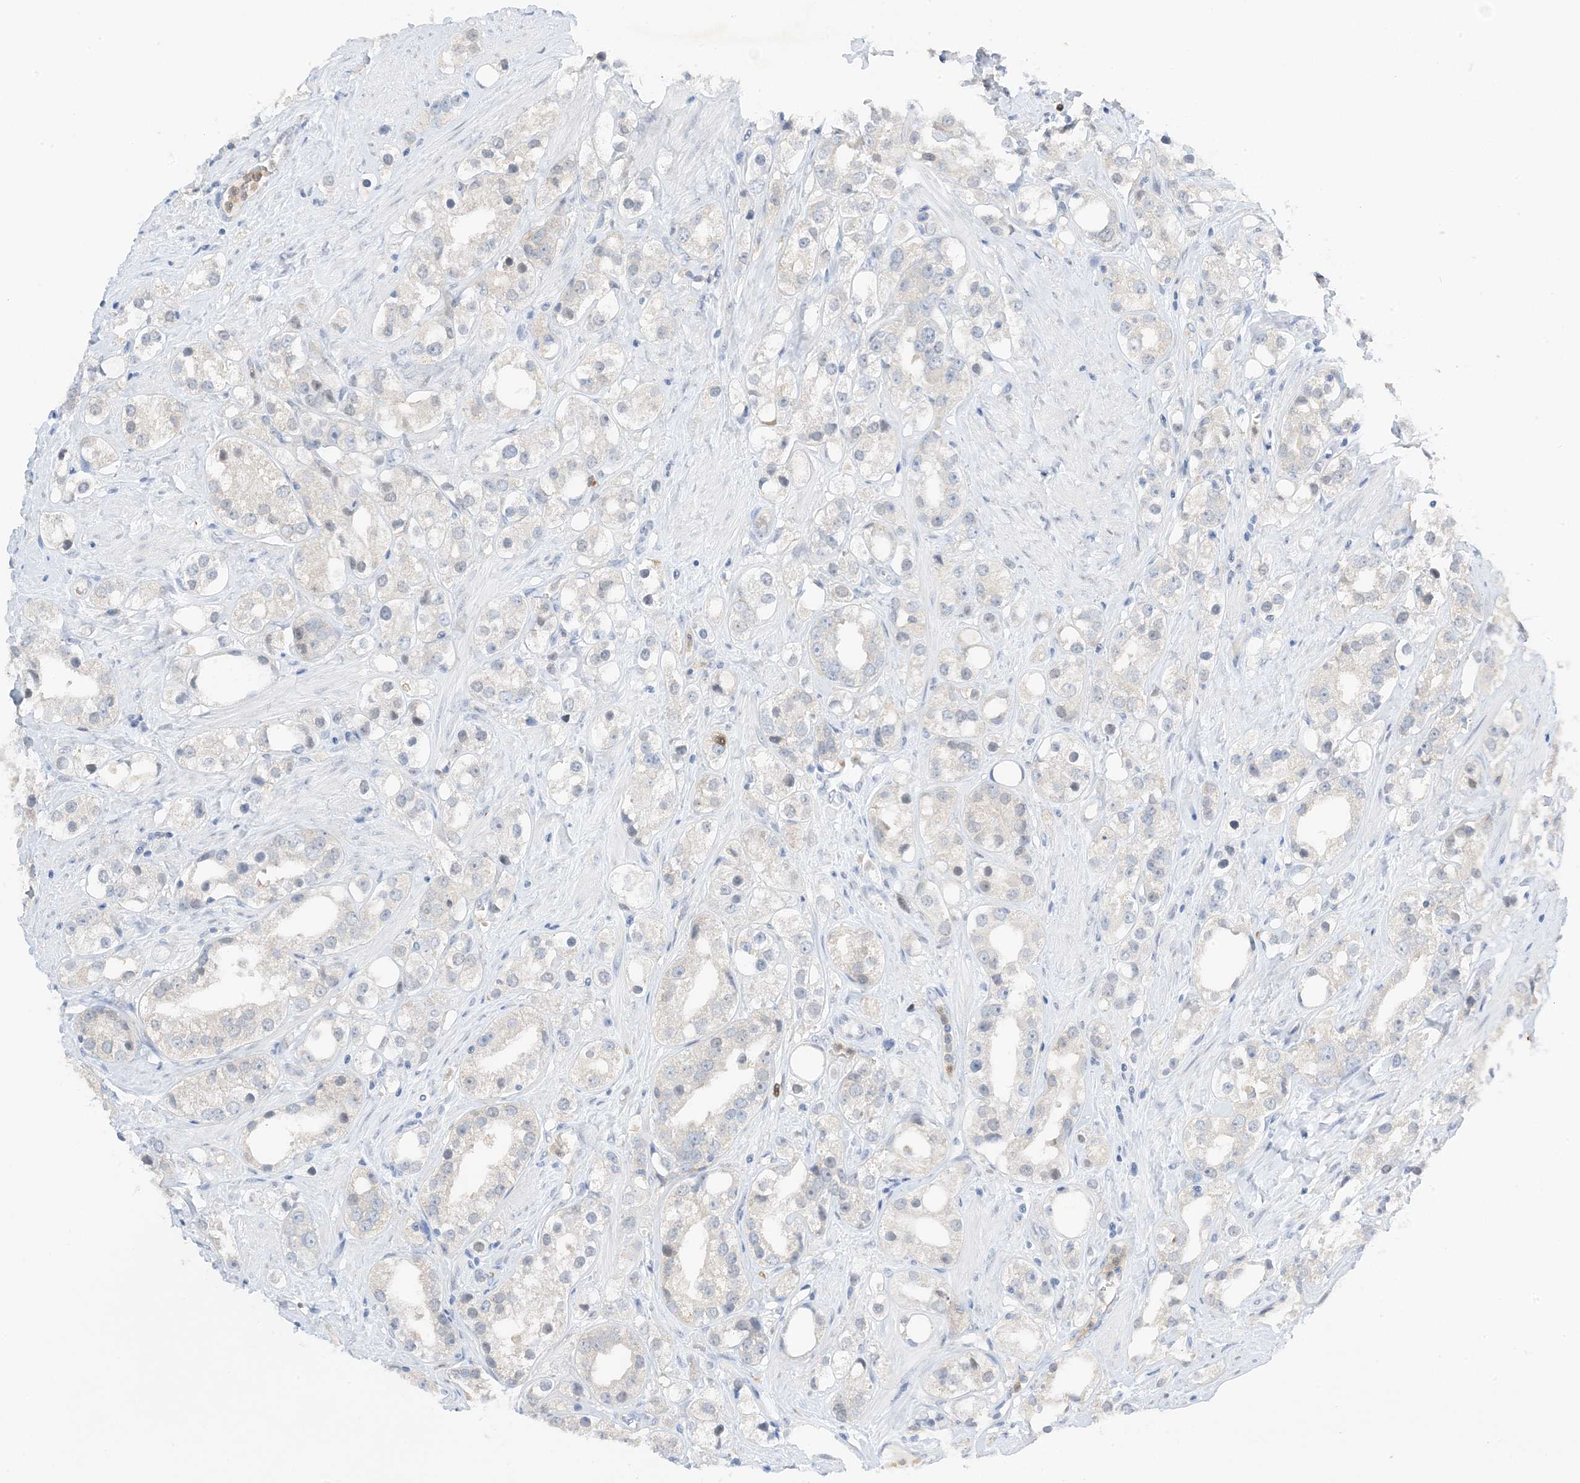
{"staining": {"intensity": "negative", "quantity": "none", "location": "none"}, "tissue": "prostate cancer", "cell_type": "Tumor cells", "image_type": "cancer", "snomed": [{"axis": "morphology", "description": "Adenocarcinoma, NOS"}, {"axis": "topography", "description": "Prostate"}], "caption": "High magnification brightfield microscopy of prostate cancer stained with DAB (3,3'-diaminobenzidine) (brown) and counterstained with hematoxylin (blue): tumor cells show no significant expression.", "gene": "KIFBP", "patient": {"sex": "male", "age": 79}}